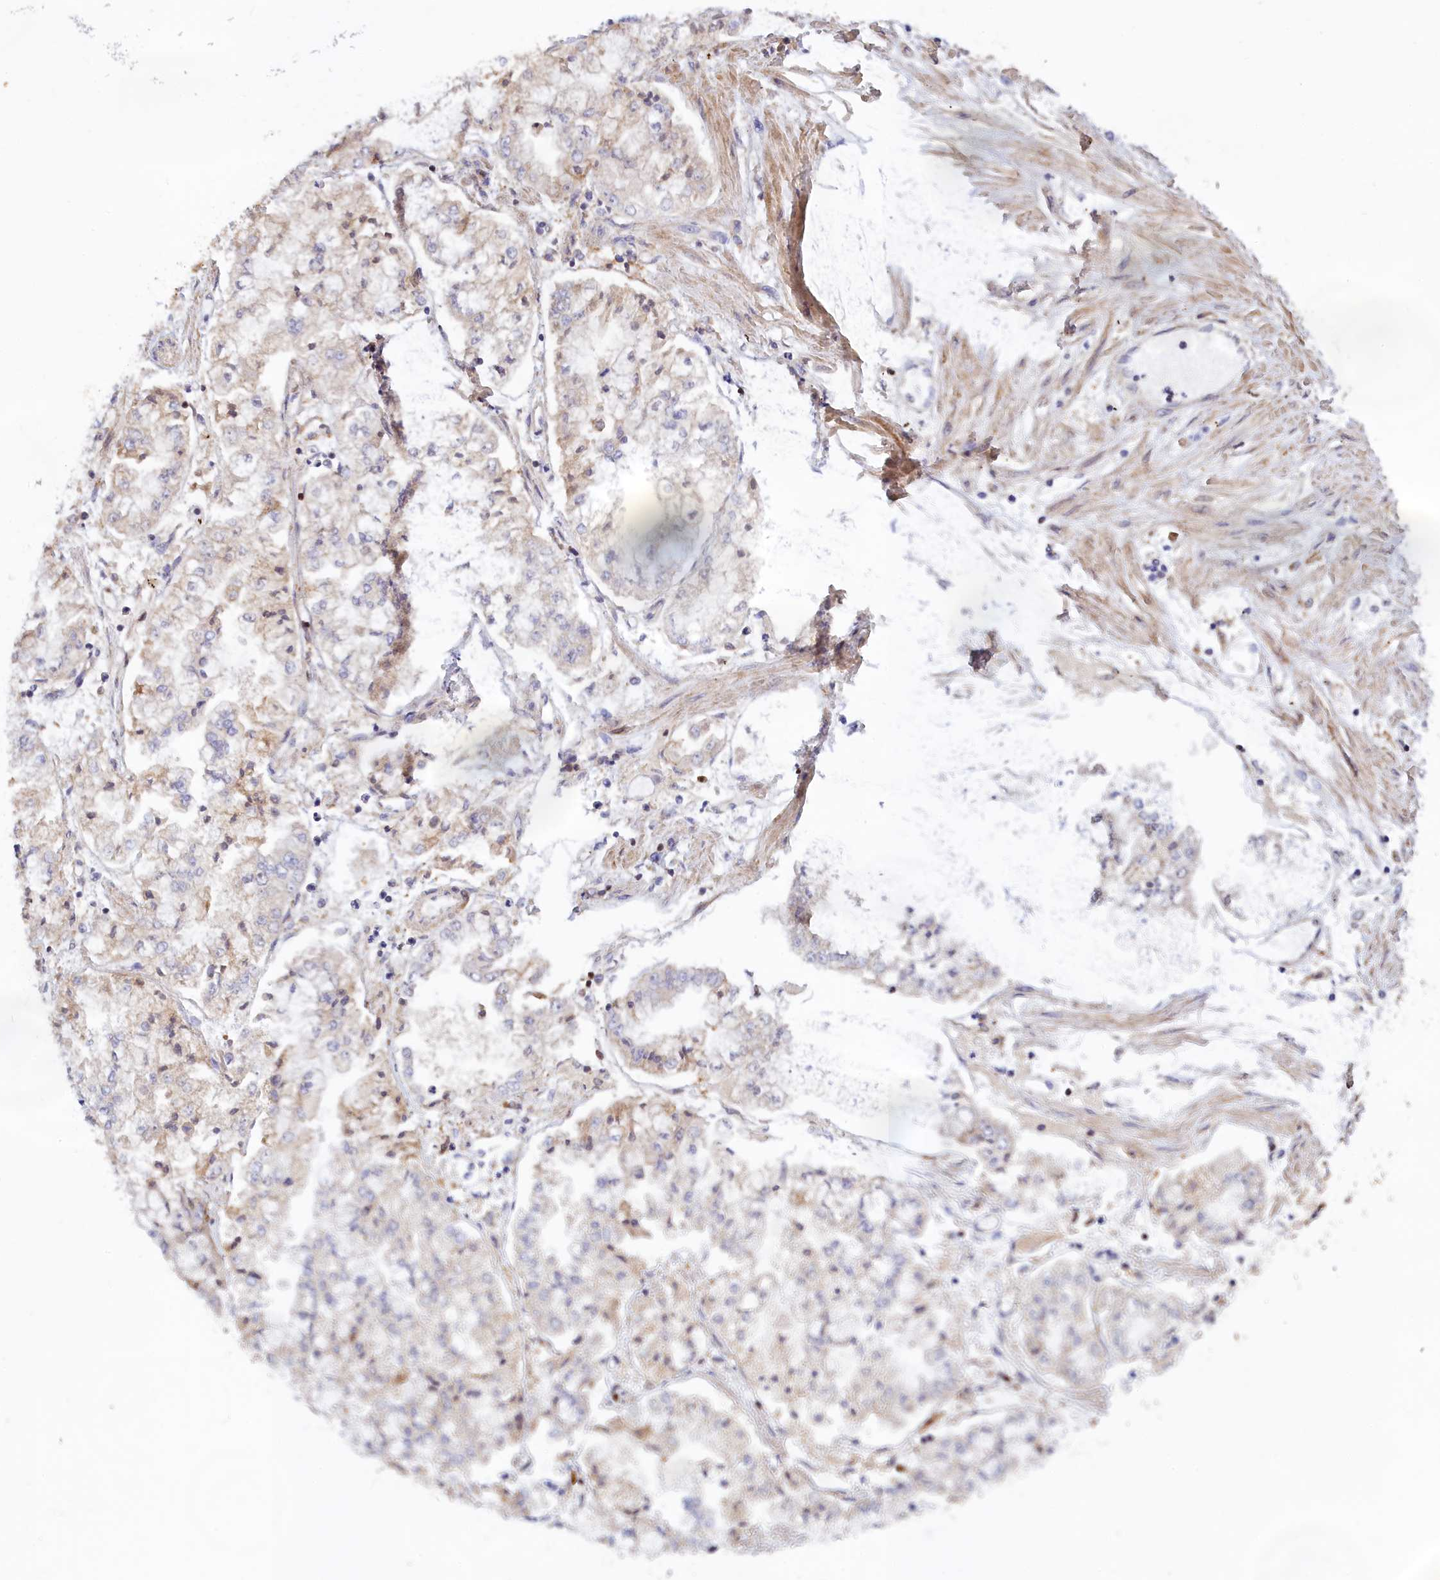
{"staining": {"intensity": "negative", "quantity": "none", "location": "none"}, "tissue": "stomach cancer", "cell_type": "Tumor cells", "image_type": "cancer", "snomed": [{"axis": "morphology", "description": "Adenocarcinoma, NOS"}, {"axis": "topography", "description": "Stomach"}], "caption": "A micrograph of human stomach cancer (adenocarcinoma) is negative for staining in tumor cells.", "gene": "SPATA5L1", "patient": {"sex": "male", "age": 76}}